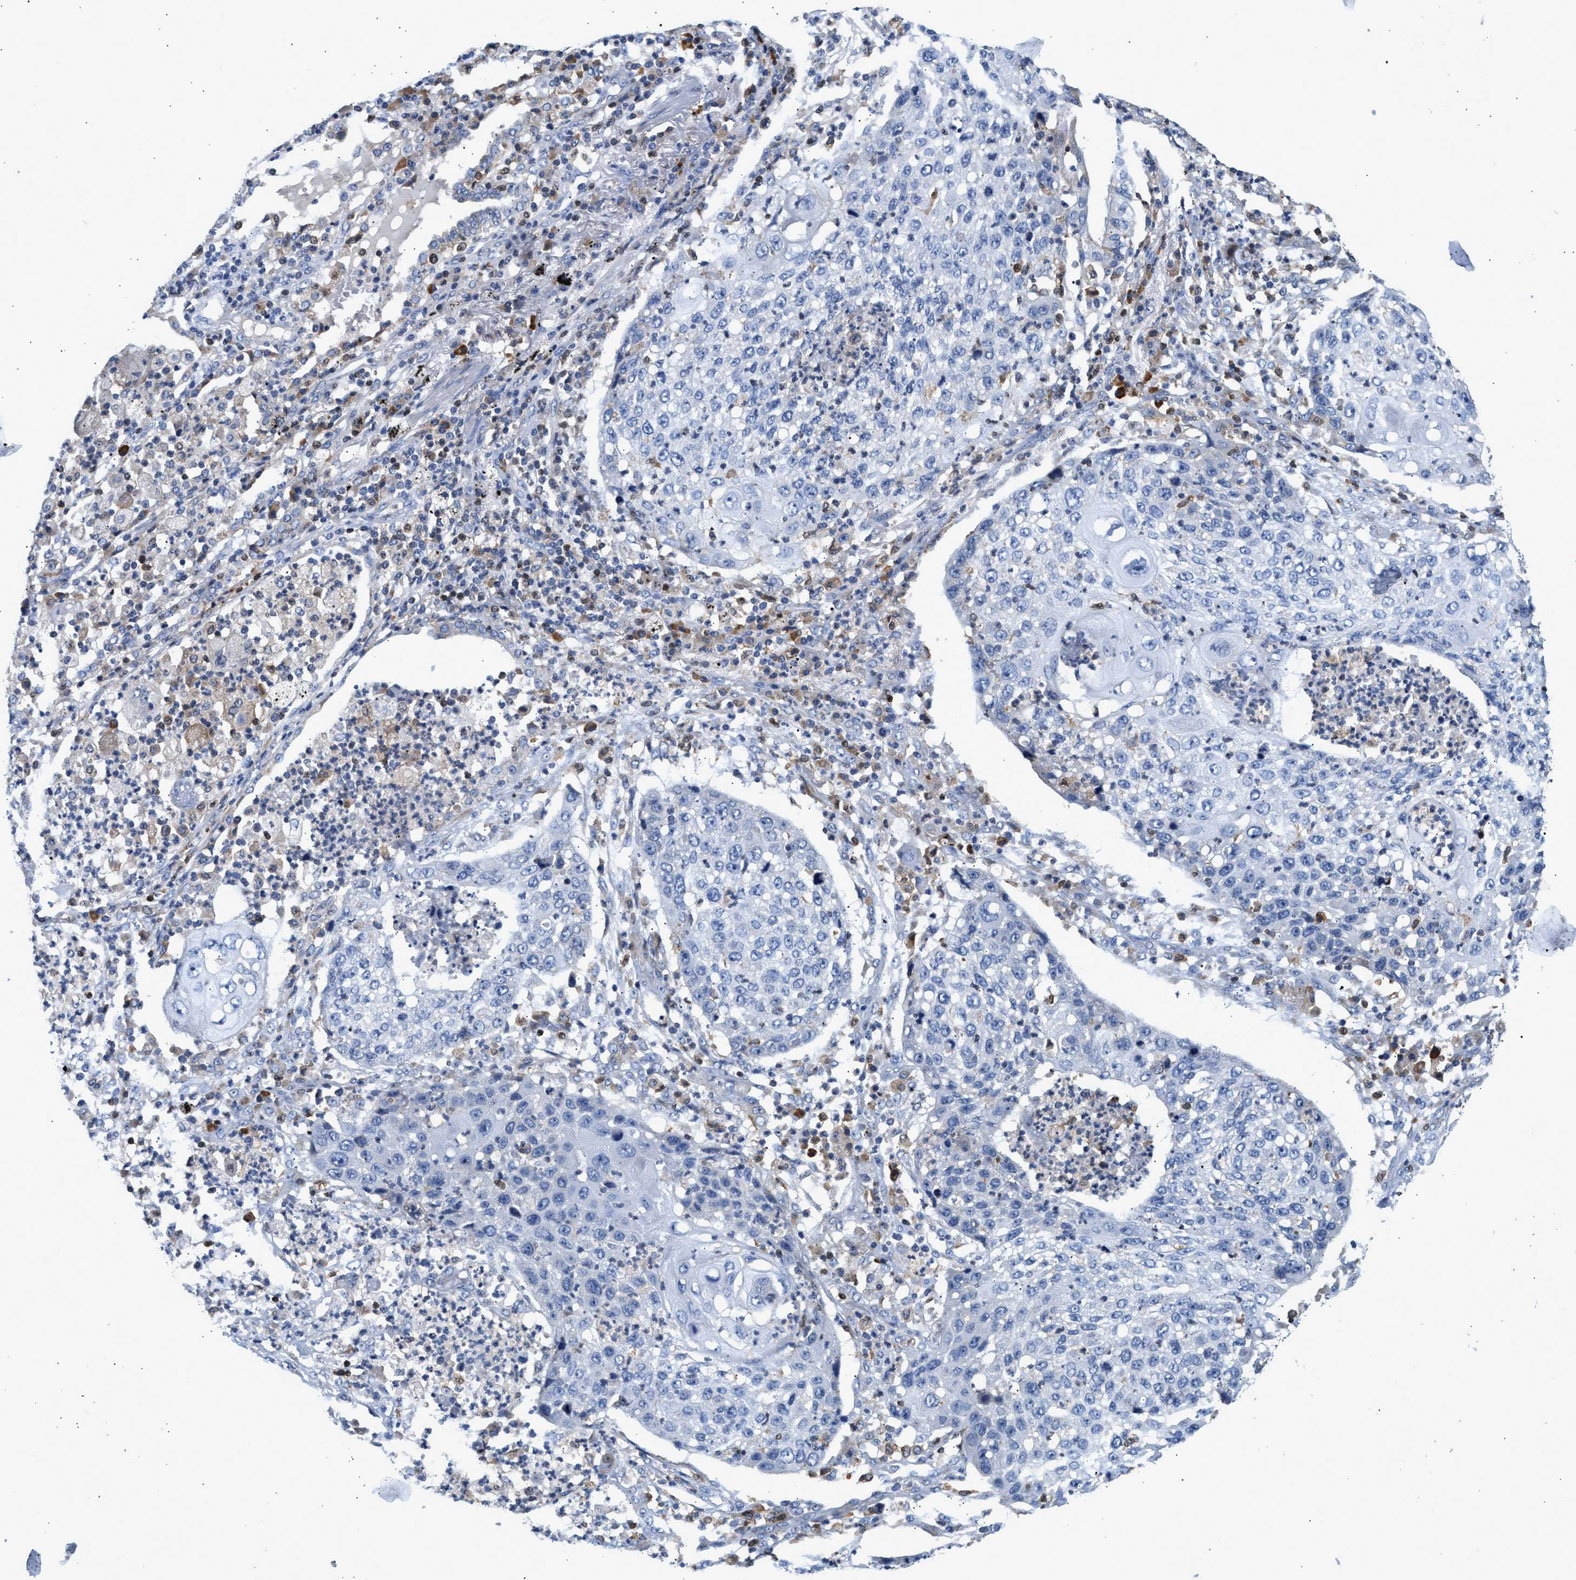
{"staining": {"intensity": "negative", "quantity": "none", "location": "none"}, "tissue": "lung cancer", "cell_type": "Tumor cells", "image_type": "cancer", "snomed": [{"axis": "morphology", "description": "Squamous cell carcinoma, NOS"}, {"axis": "topography", "description": "Lung"}], "caption": "There is no significant positivity in tumor cells of lung cancer (squamous cell carcinoma).", "gene": "SLIT2", "patient": {"sex": "female", "age": 63}}